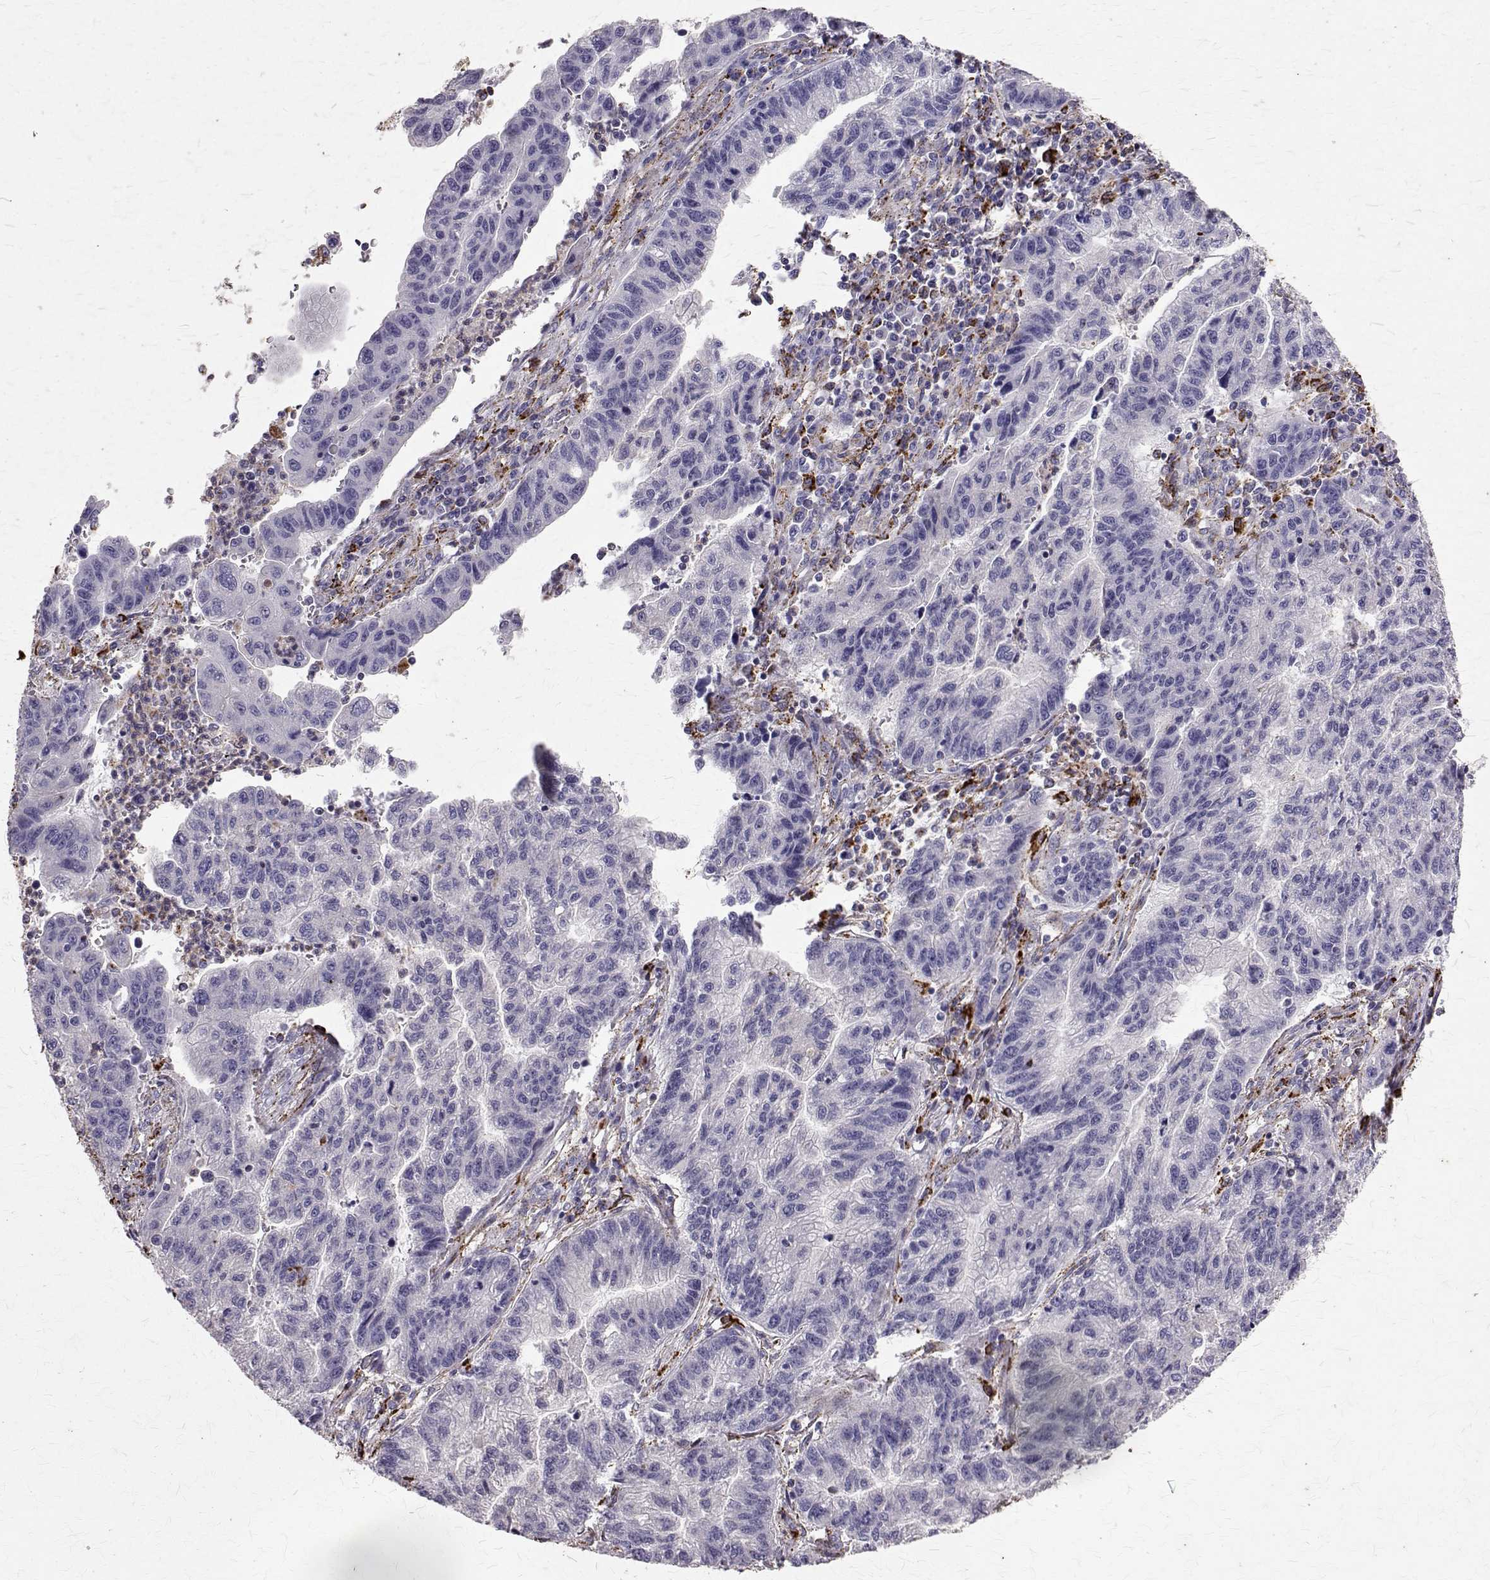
{"staining": {"intensity": "negative", "quantity": "none", "location": "none"}, "tissue": "stomach cancer", "cell_type": "Tumor cells", "image_type": "cancer", "snomed": [{"axis": "morphology", "description": "Adenocarcinoma, NOS"}, {"axis": "topography", "description": "Stomach"}], "caption": "Tumor cells are negative for brown protein staining in stomach adenocarcinoma.", "gene": "TPP1", "patient": {"sex": "male", "age": 83}}